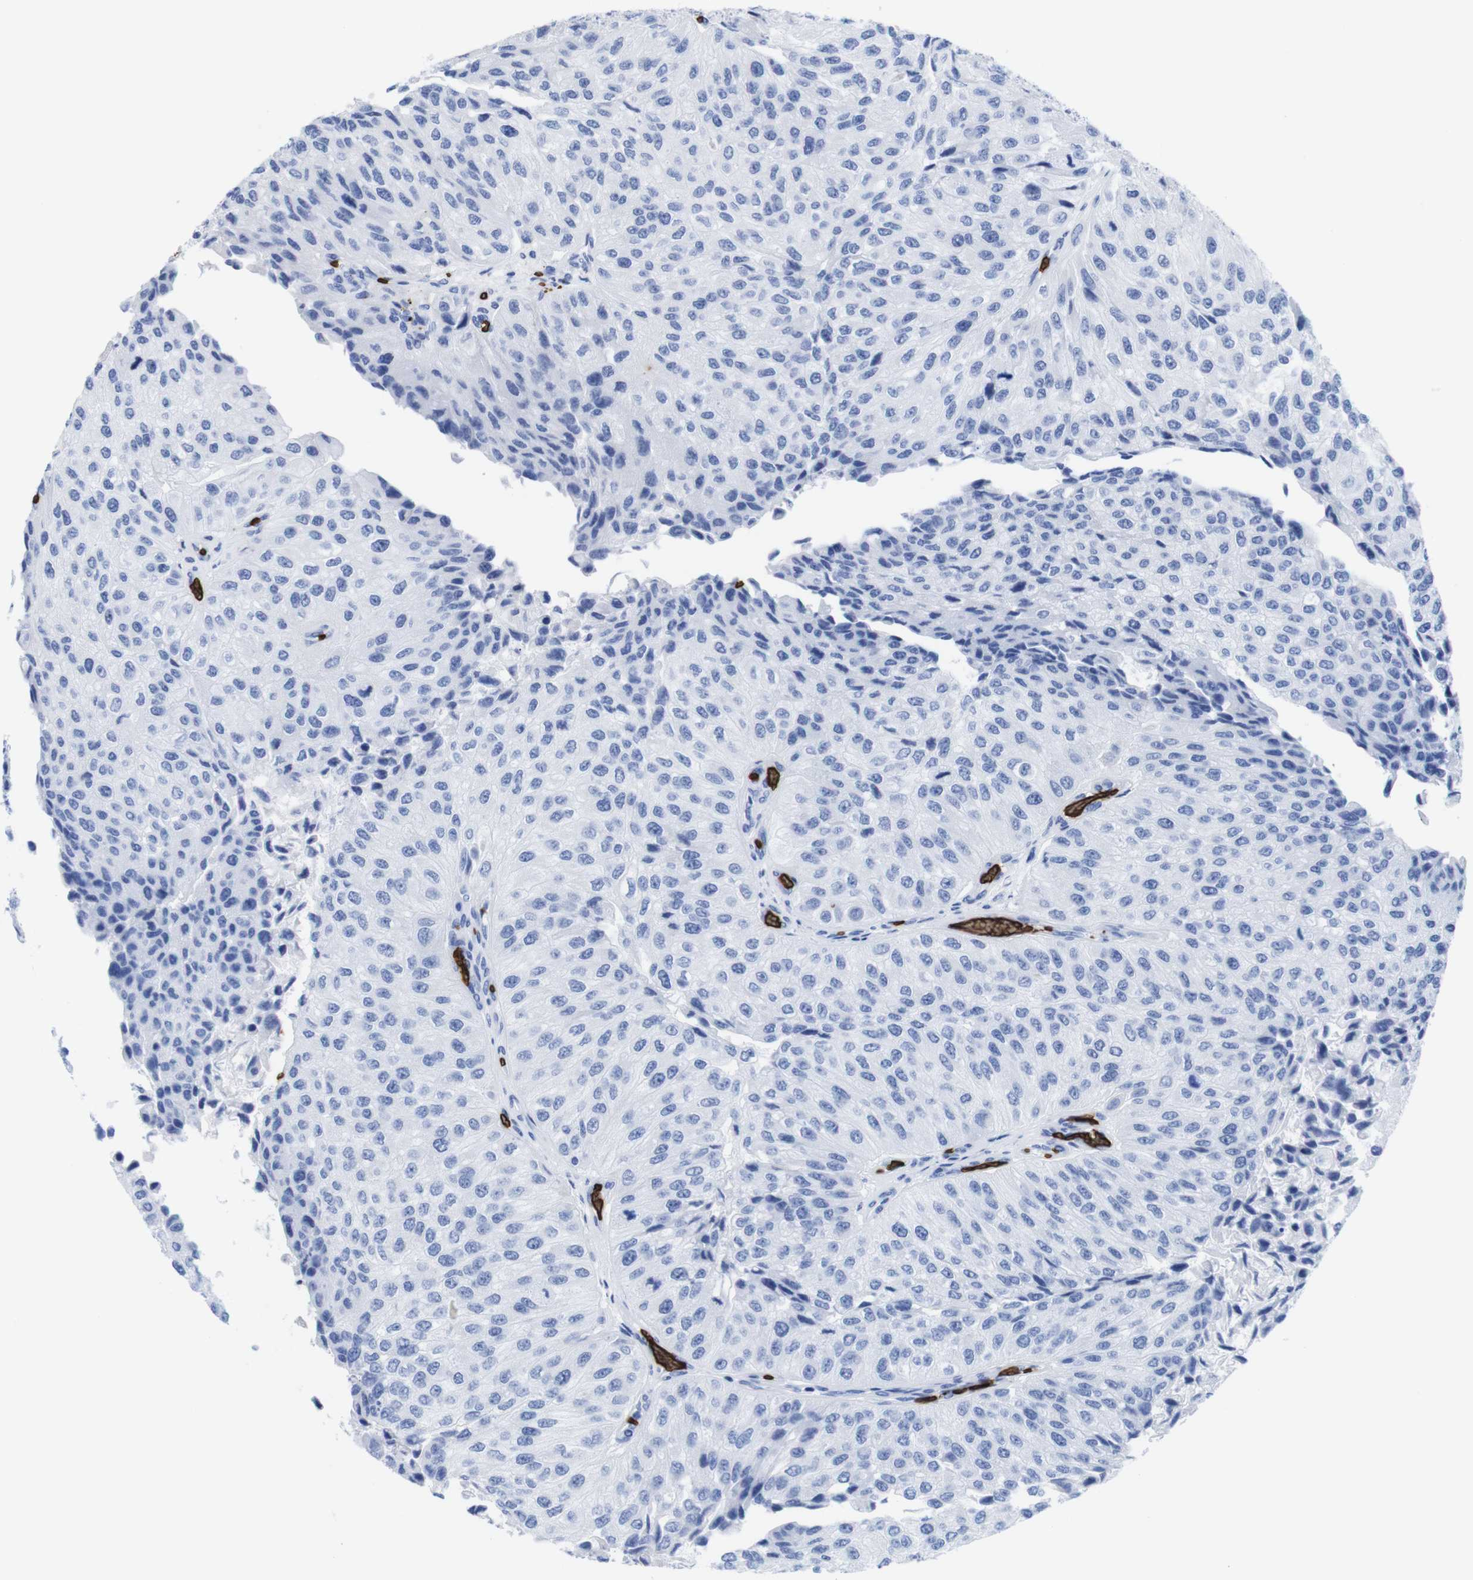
{"staining": {"intensity": "negative", "quantity": "none", "location": "none"}, "tissue": "urothelial cancer", "cell_type": "Tumor cells", "image_type": "cancer", "snomed": [{"axis": "morphology", "description": "Urothelial carcinoma, High grade"}, {"axis": "topography", "description": "Kidney"}, {"axis": "topography", "description": "Urinary bladder"}], "caption": "Tumor cells show no significant protein positivity in urothelial carcinoma (high-grade).", "gene": "S1PR2", "patient": {"sex": "male", "age": 77}}